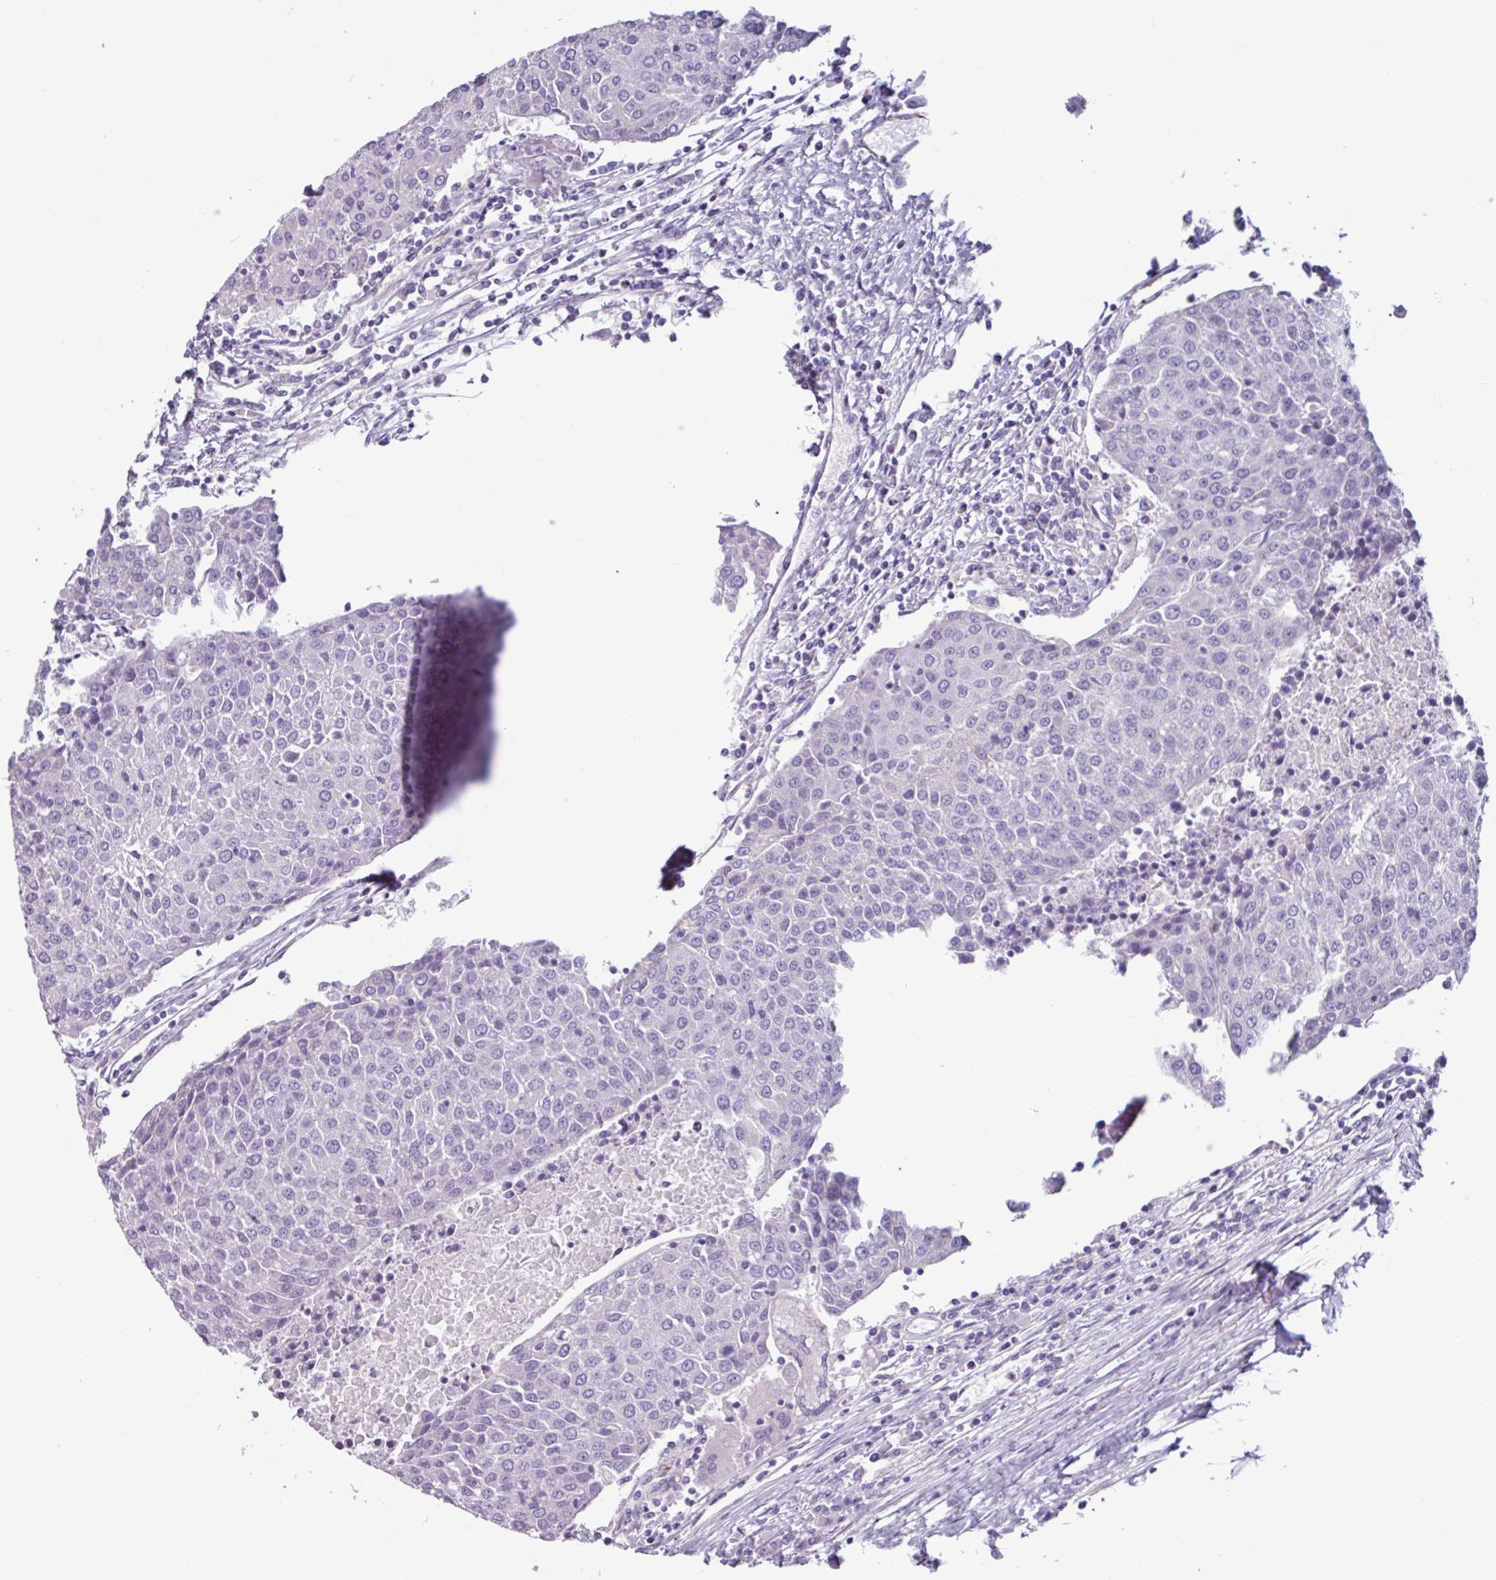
{"staining": {"intensity": "negative", "quantity": "none", "location": "none"}, "tissue": "urothelial cancer", "cell_type": "Tumor cells", "image_type": "cancer", "snomed": [{"axis": "morphology", "description": "Urothelial carcinoma, High grade"}, {"axis": "topography", "description": "Urinary bladder"}], "caption": "The image displays no significant positivity in tumor cells of urothelial cancer.", "gene": "BTD", "patient": {"sex": "female", "age": 85}}